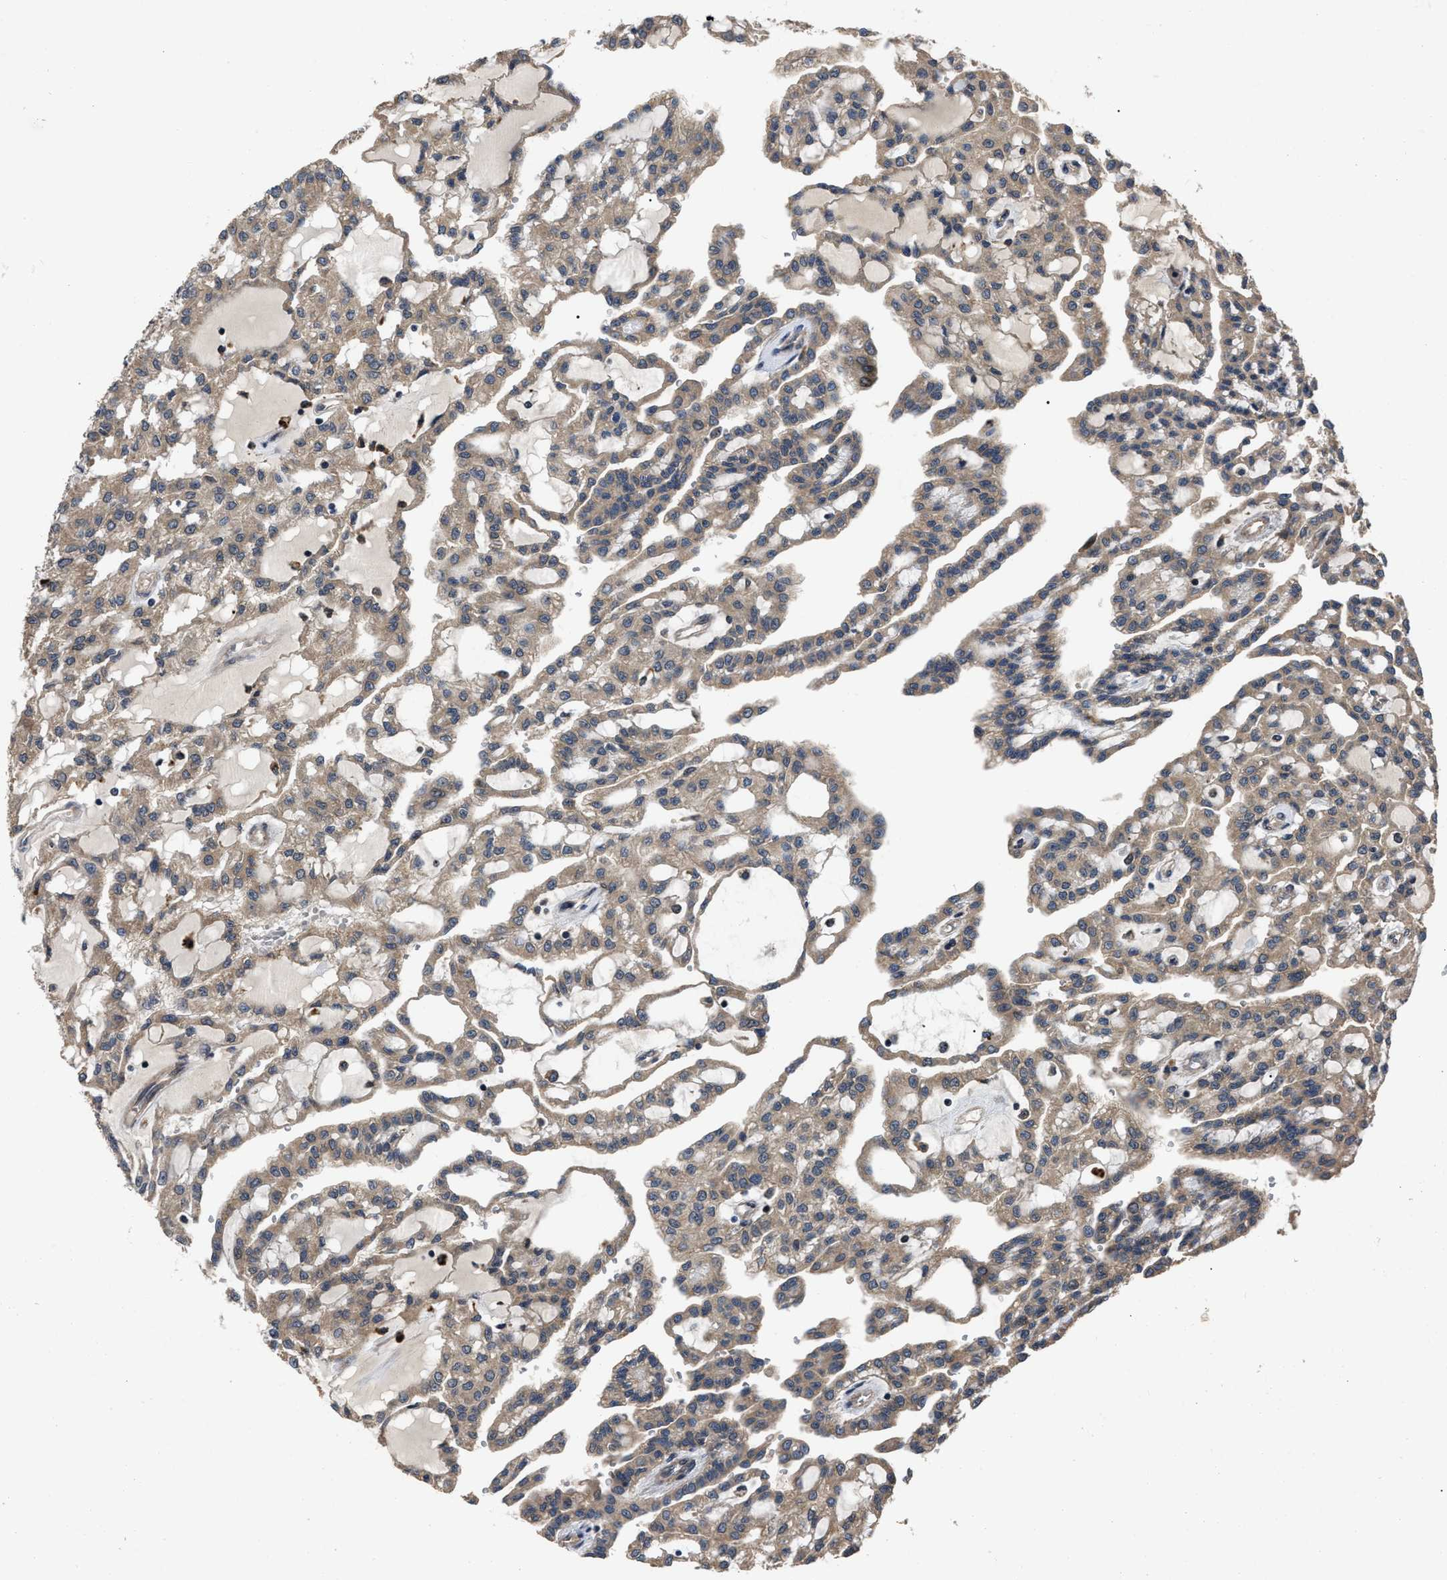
{"staining": {"intensity": "moderate", "quantity": ">75%", "location": "cytoplasmic/membranous"}, "tissue": "renal cancer", "cell_type": "Tumor cells", "image_type": "cancer", "snomed": [{"axis": "morphology", "description": "Adenocarcinoma, NOS"}, {"axis": "topography", "description": "Kidney"}], "caption": "Renal adenocarcinoma was stained to show a protein in brown. There is medium levels of moderate cytoplasmic/membranous positivity in about >75% of tumor cells. The staining was performed using DAB (3,3'-diaminobenzidine) to visualize the protein expression in brown, while the nuclei were stained in blue with hematoxylin (Magnification: 20x).", "gene": "PPWD1", "patient": {"sex": "male", "age": 63}}